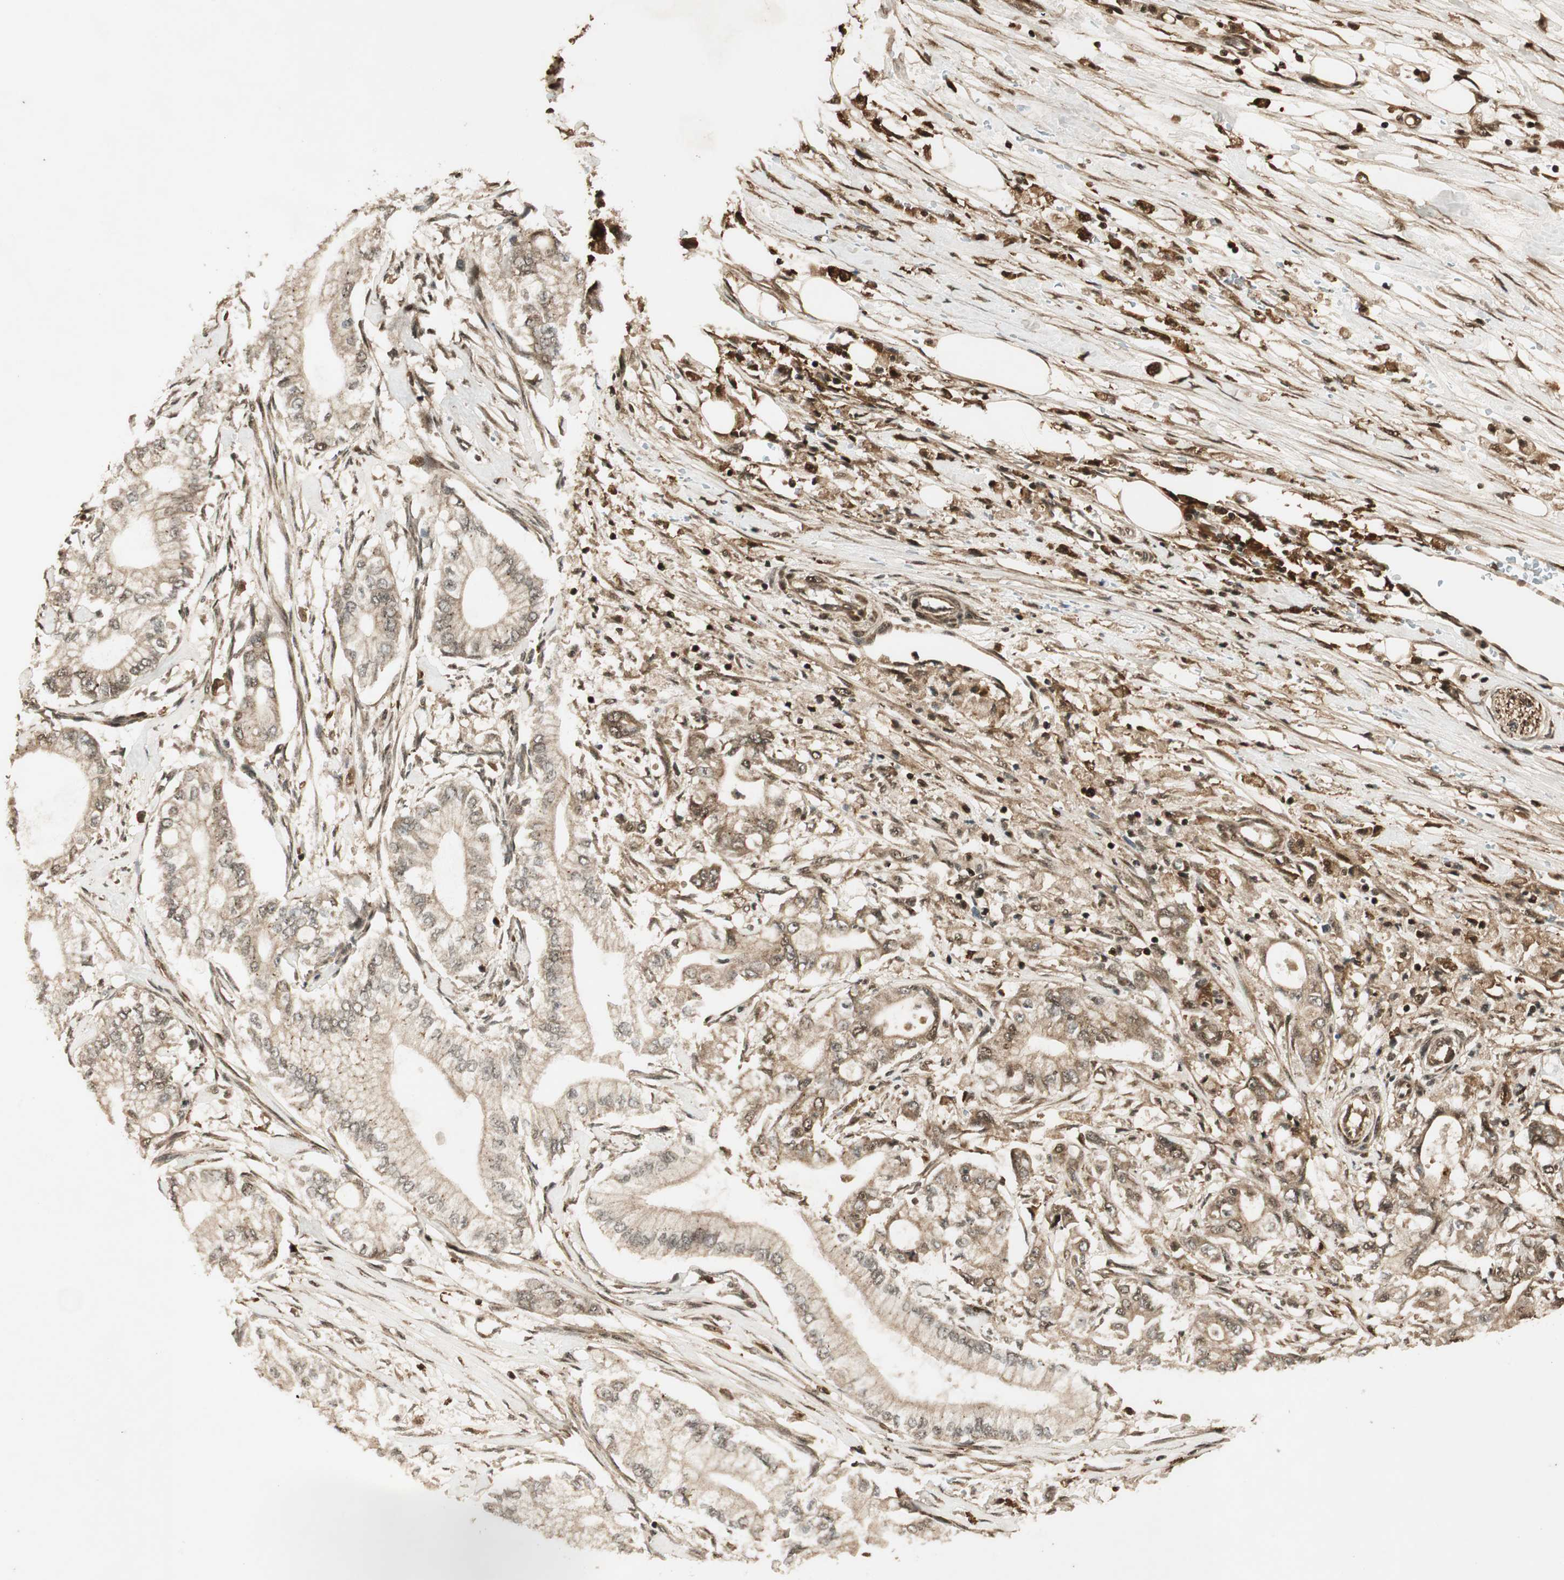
{"staining": {"intensity": "moderate", "quantity": ">75%", "location": "cytoplasmic/membranous,nuclear"}, "tissue": "pancreatic cancer", "cell_type": "Tumor cells", "image_type": "cancer", "snomed": [{"axis": "morphology", "description": "Adenocarcinoma, NOS"}, {"axis": "topography", "description": "Pancreas"}], "caption": "Pancreatic cancer stained for a protein (brown) exhibits moderate cytoplasmic/membranous and nuclear positive positivity in approximately >75% of tumor cells.", "gene": "RPA3", "patient": {"sex": "male", "age": 70}}